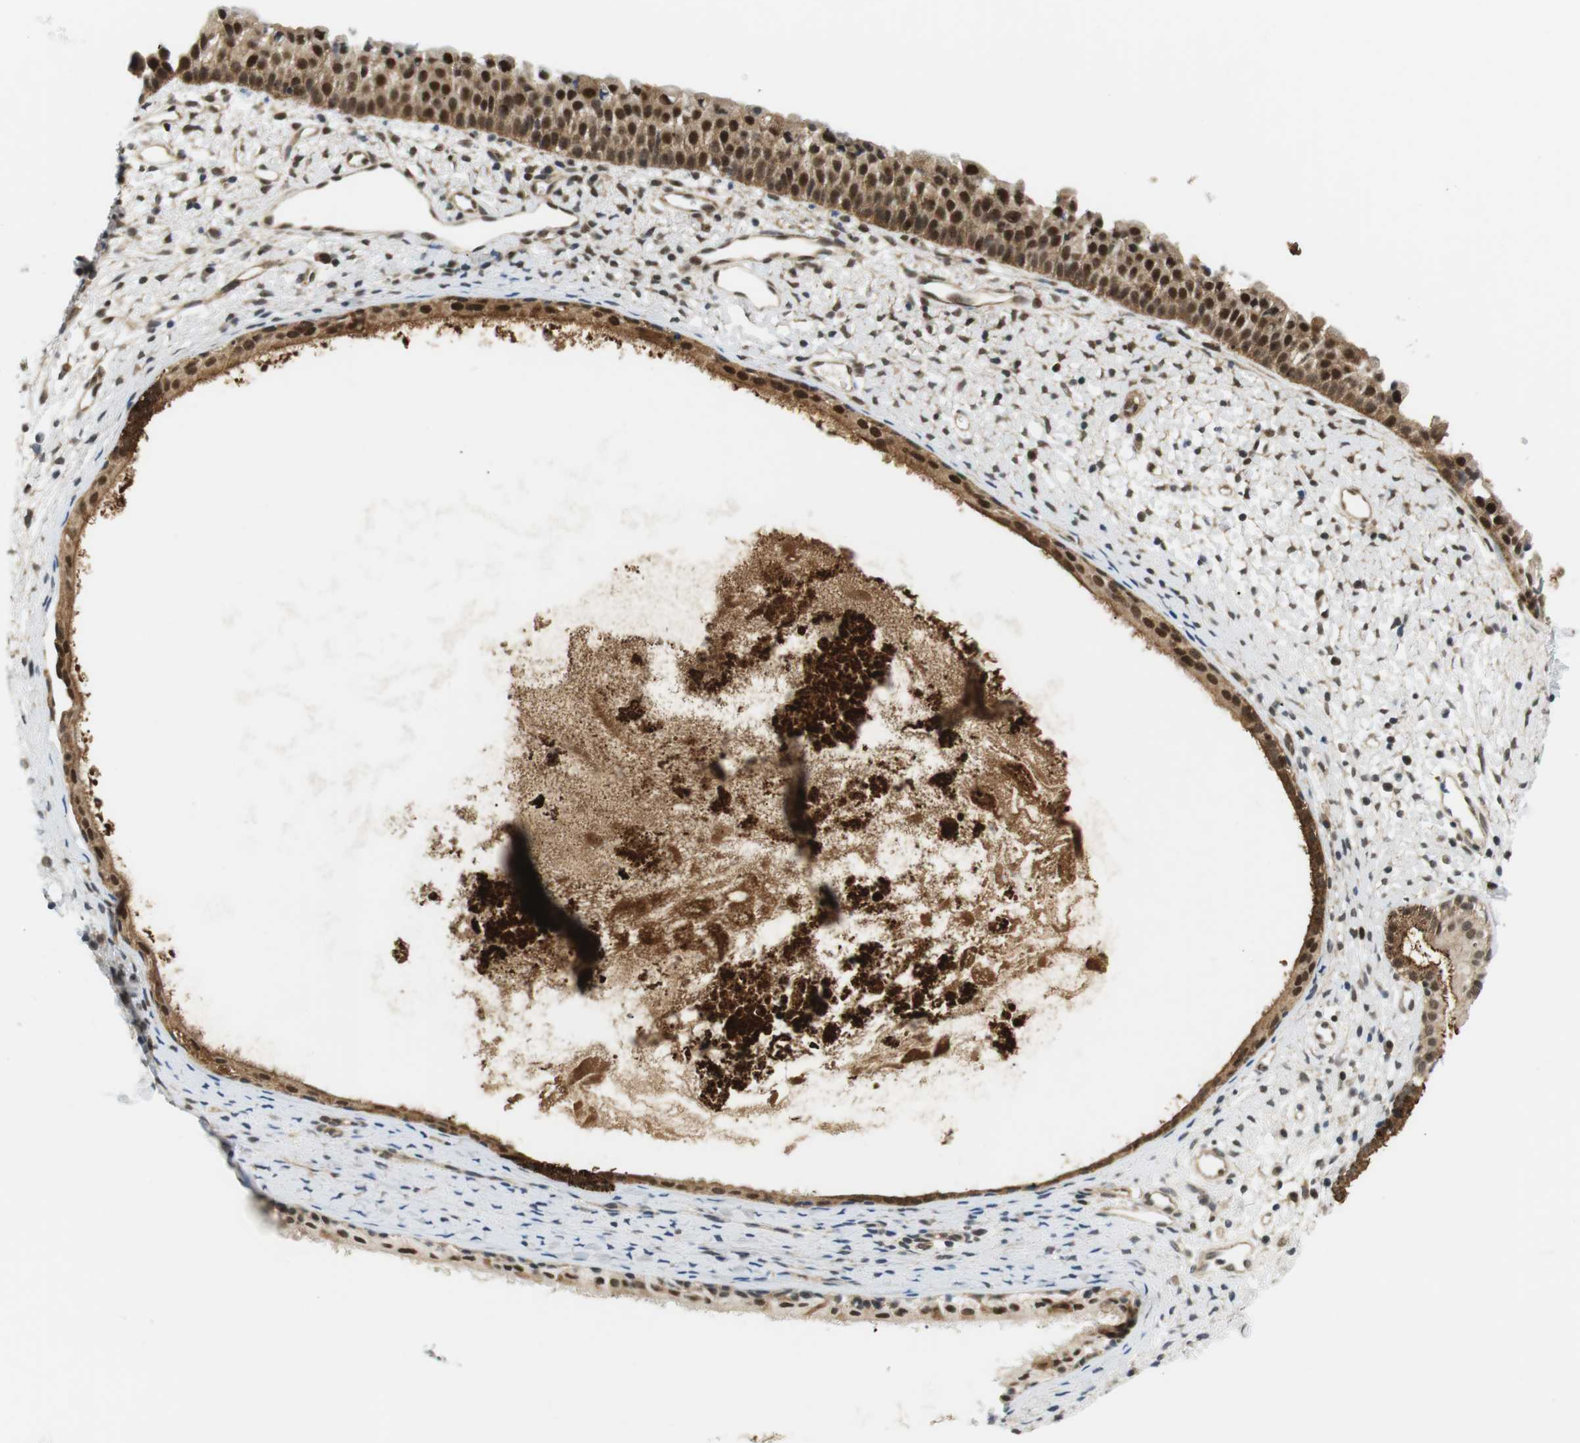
{"staining": {"intensity": "strong", "quantity": ">75%", "location": "cytoplasmic/membranous,nuclear"}, "tissue": "nasopharynx", "cell_type": "Respiratory epithelial cells", "image_type": "normal", "snomed": [{"axis": "morphology", "description": "Normal tissue, NOS"}, {"axis": "topography", "description": "Nasopharynx"}], "caption": "Nasopharynx stained with a brown dye demonstrates strong cytoplasmic/membranous,nuclear positive staining in approximately >75% of respiratory epithelial cells.", "gene": "CSNK2B", "patient": {"sex": "male", "age": 22}}